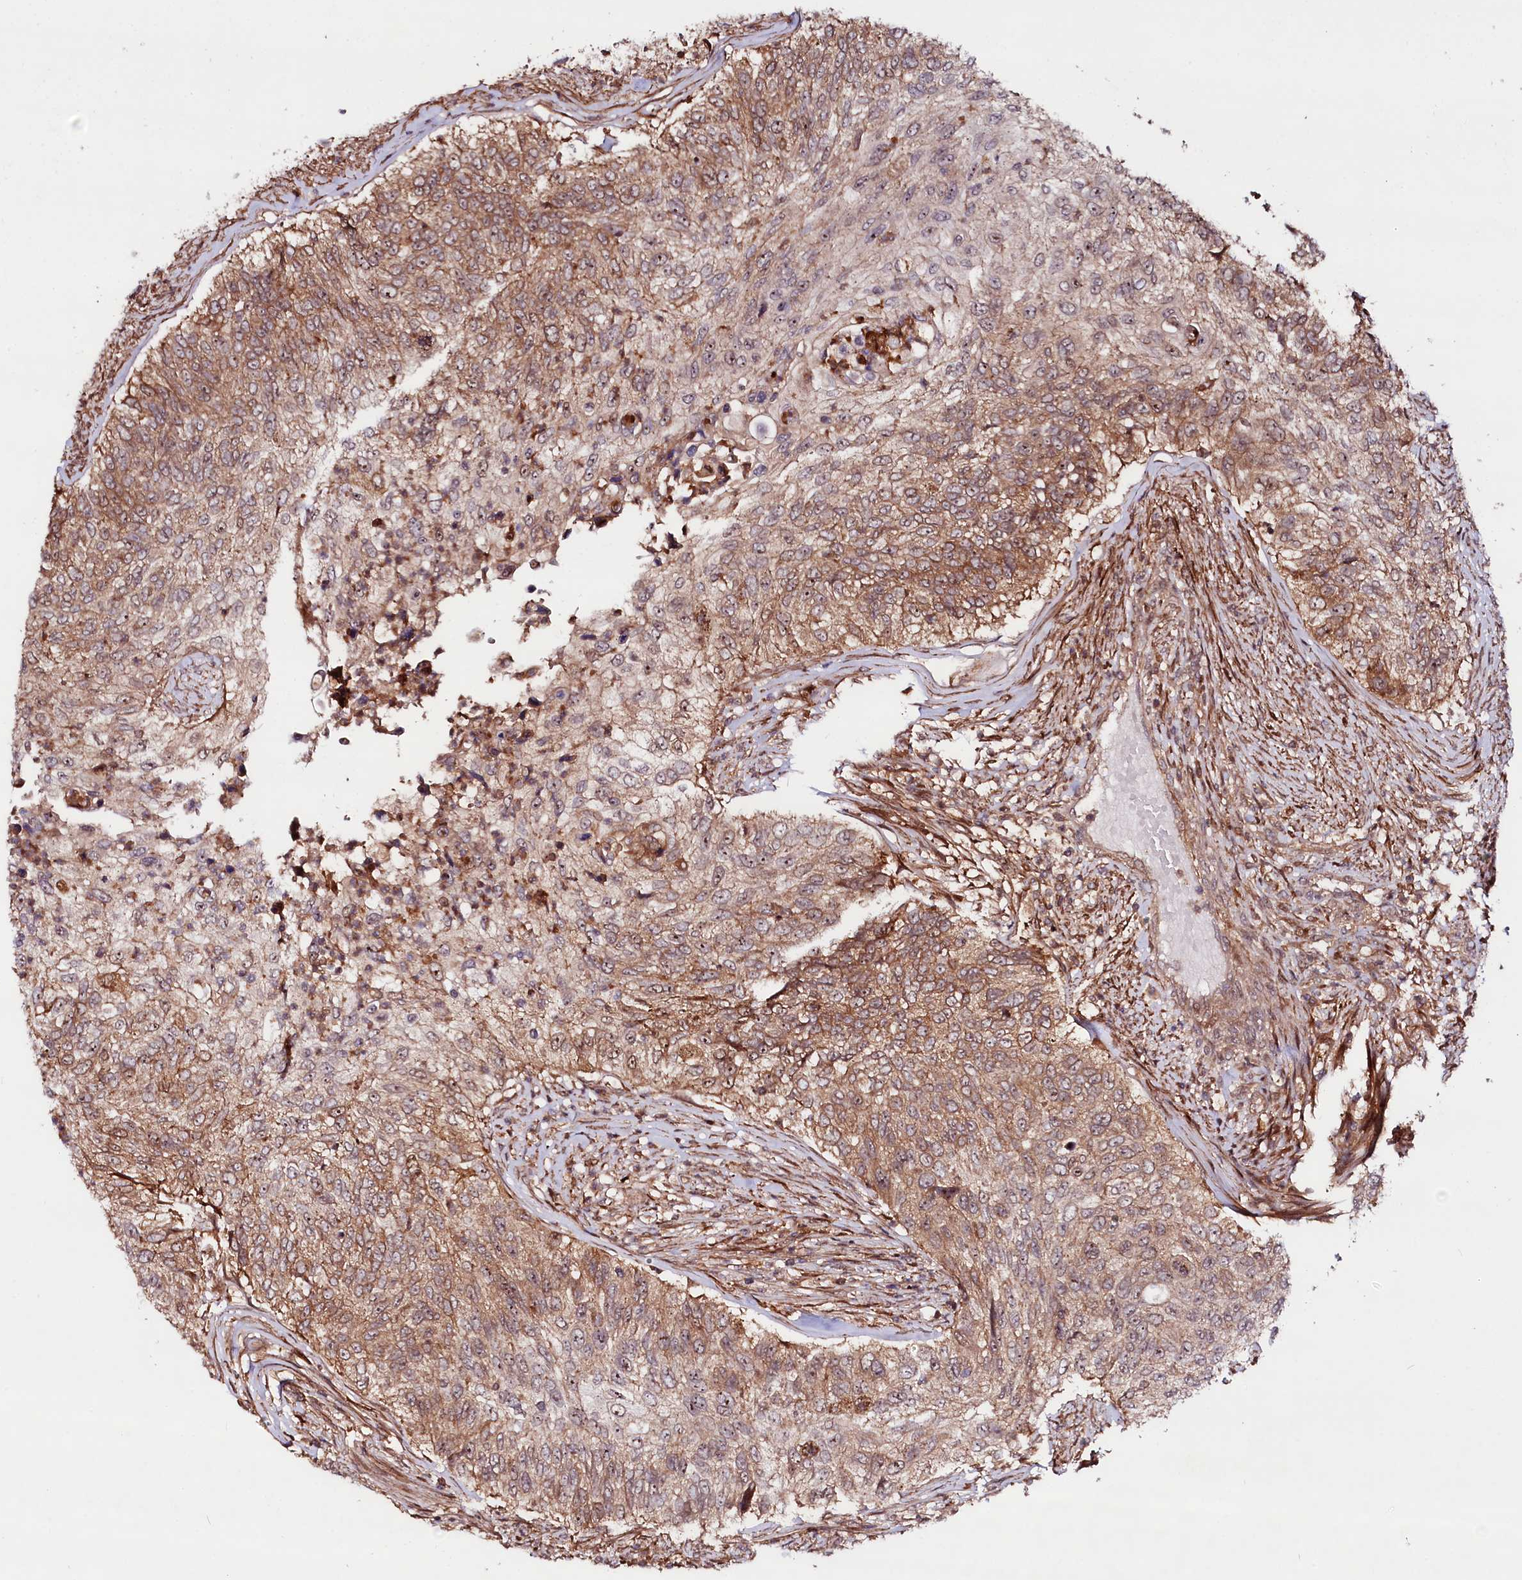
{"staining": {"intensity": "moderate", "quantity": ">75%", "location": "cytoplasmic/membranous"}, "tissue": "urothelial cancer", "cell_type": "Tumor cells", "image_type": "cancer", "snomed": [{"axis": "morphology", "description": "Urothelial carcinoma, High grade"}, {"axis": "topography", "description": "Urinary bladder"}], "caption": "This is a photomicrograph of IHC staining of urothelial cancer, which shows moderate staining in the cytoplasmic/membranous of tumor cells.", "gene": "NEDD1", "patient": {"sex": "female", "age": 60}}